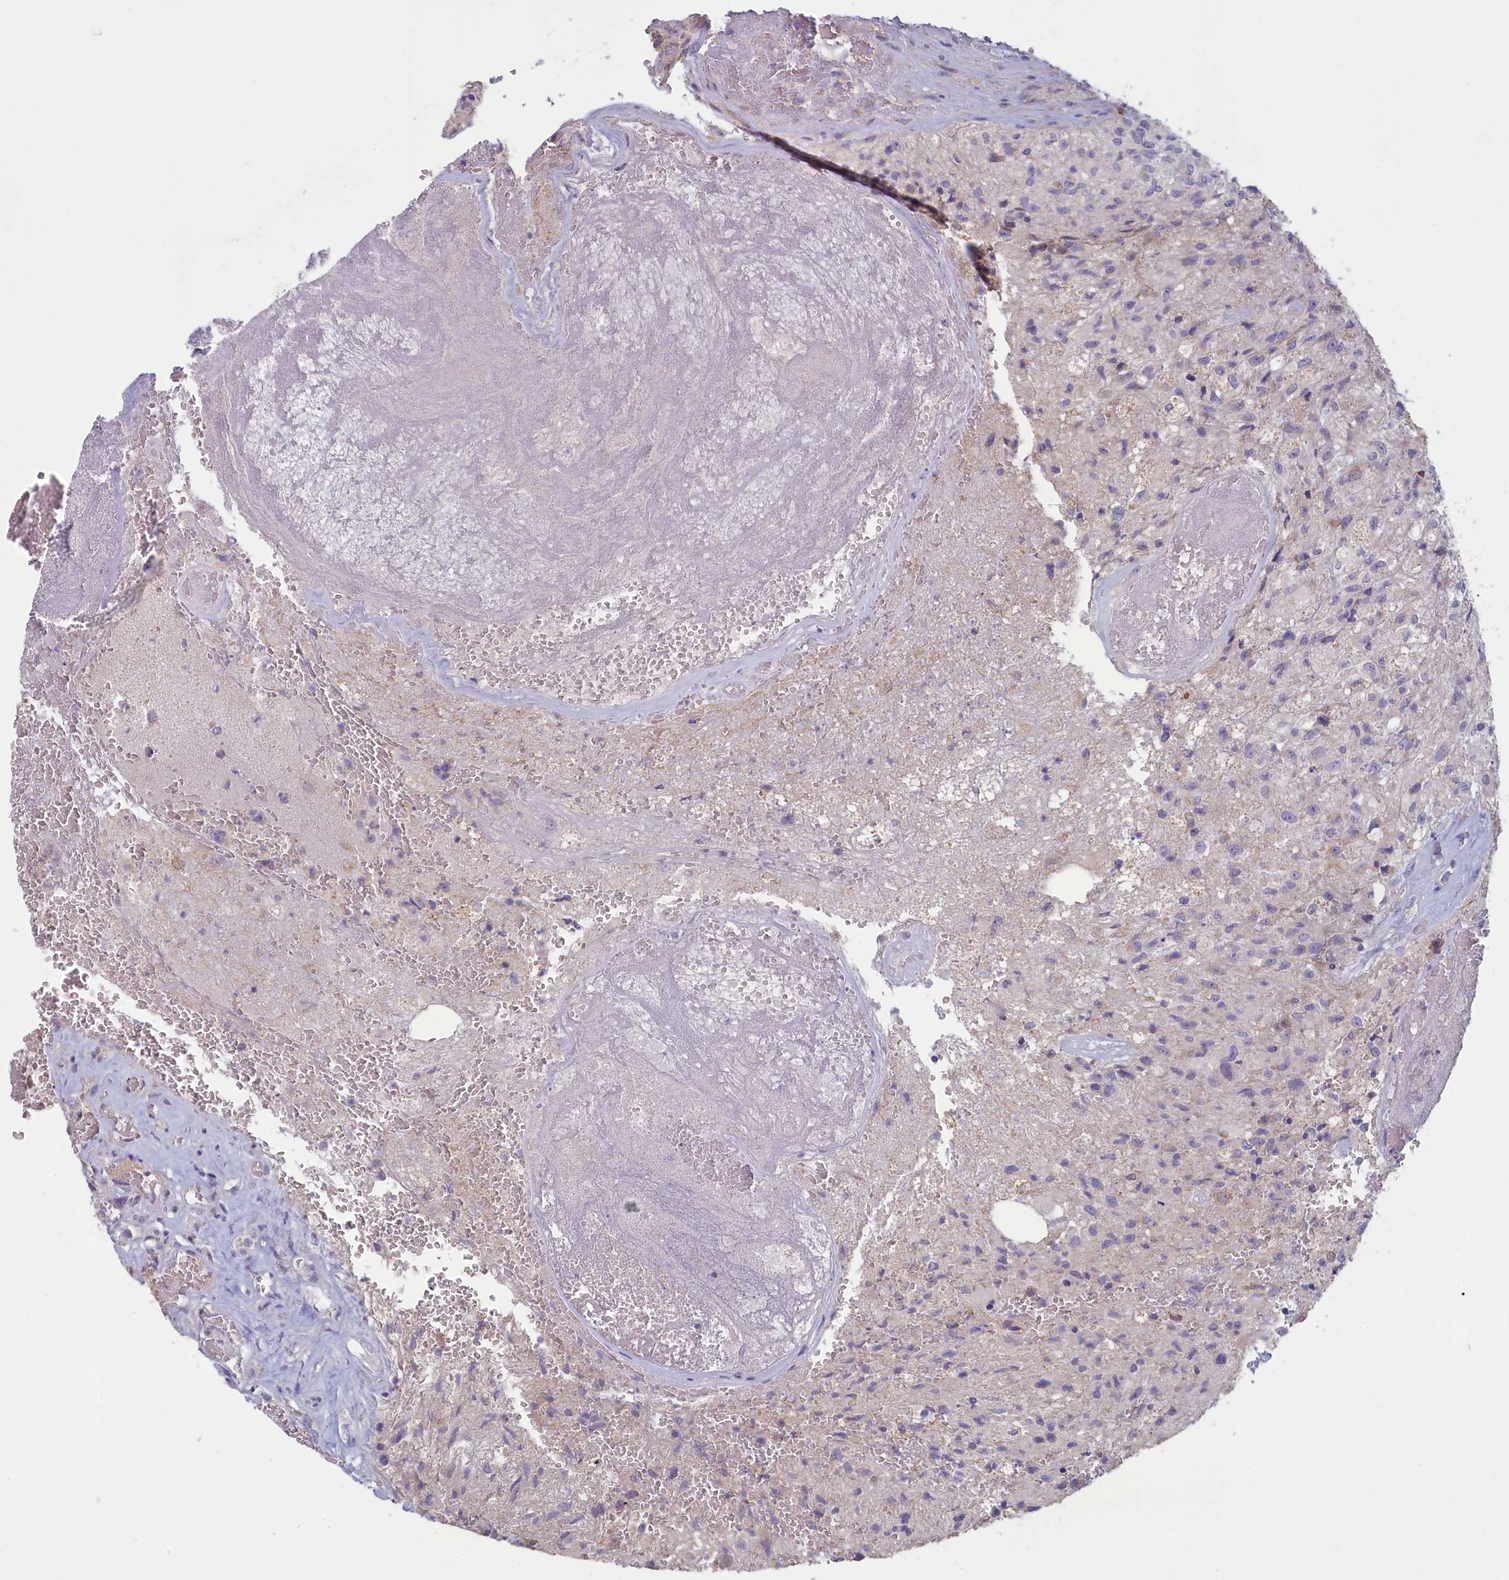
{"staining": {"intensity": "negative", "quantity": "none", "location": "none"}, "tissue": "glioma", "cell_type": "Tumor cells", "image_type": "cancer", "snomed": [{"axis": "morphology", "description": "Glioma, malignant, High grade"}, {"axis": "topography", "description": "Brain"}], "caption": "This is a histopathology image of immunohistochemistry (IHC) staining of malignant high-grade glioma, which shows no staining in tumor cells.", "gene": "ATF7IP2", "patient": {"sex": "male", "age": 56}}